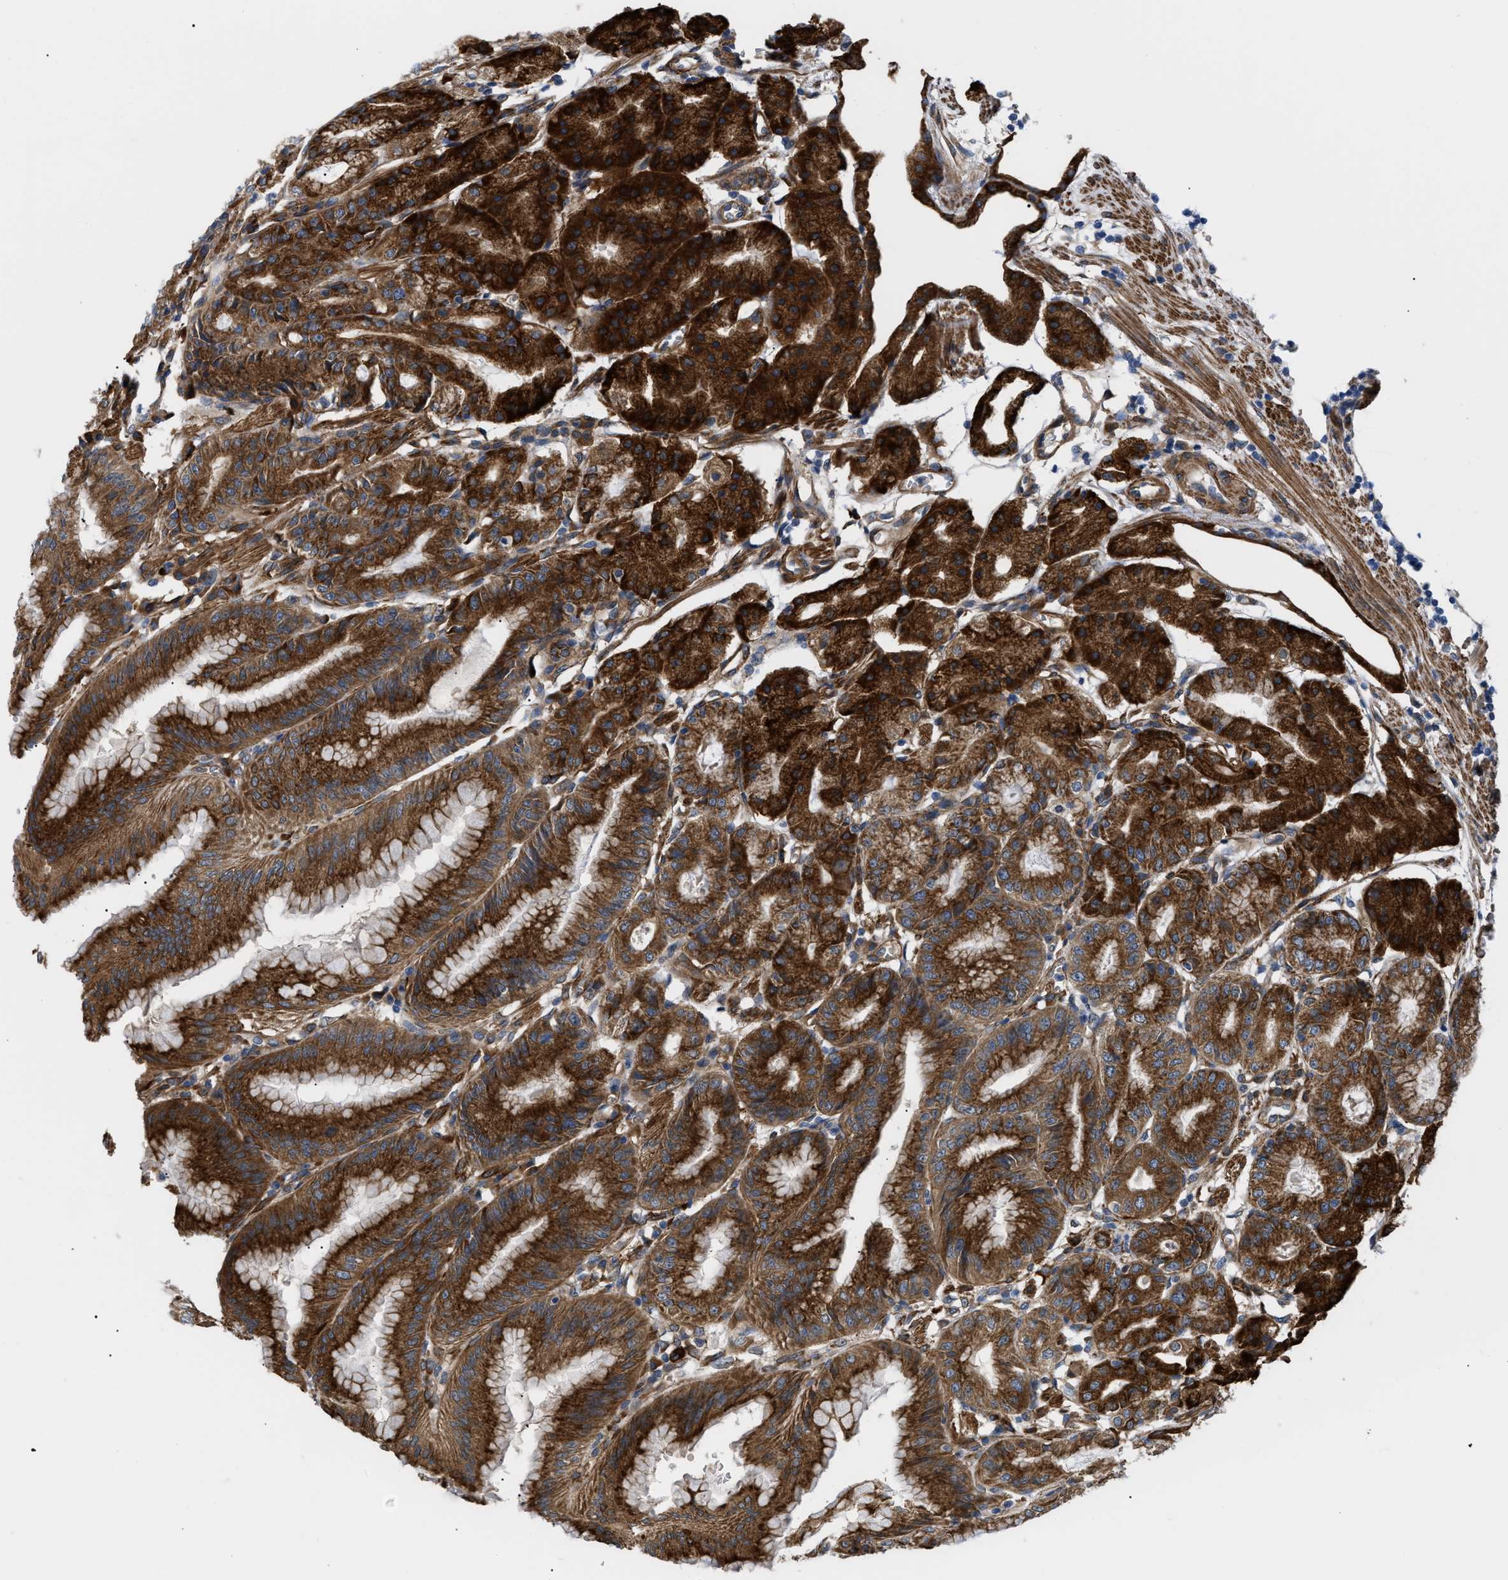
{"staining": {"intensity": "strong", "quantity": ">75%", "location": "cytoplasmic/membranous"}, "tissue": "stomach", "cell_type": "Glandular cells", "image_type": "normal", "snomed": [{"axis": "morphology", "description": "Normal tissue, NOS"}, {"axis": "topography", "description": "Stomach, lower"}], "caption": "The histopathology image demonstrates a brown stain indicating the presence of a protein in the cytoplasmic/membranous of glandular cells in stomach. (IHC, brightfield microscopy, high magnification).", "gene": "MYO10", "patient": {"sex": "male", "age": 71}}